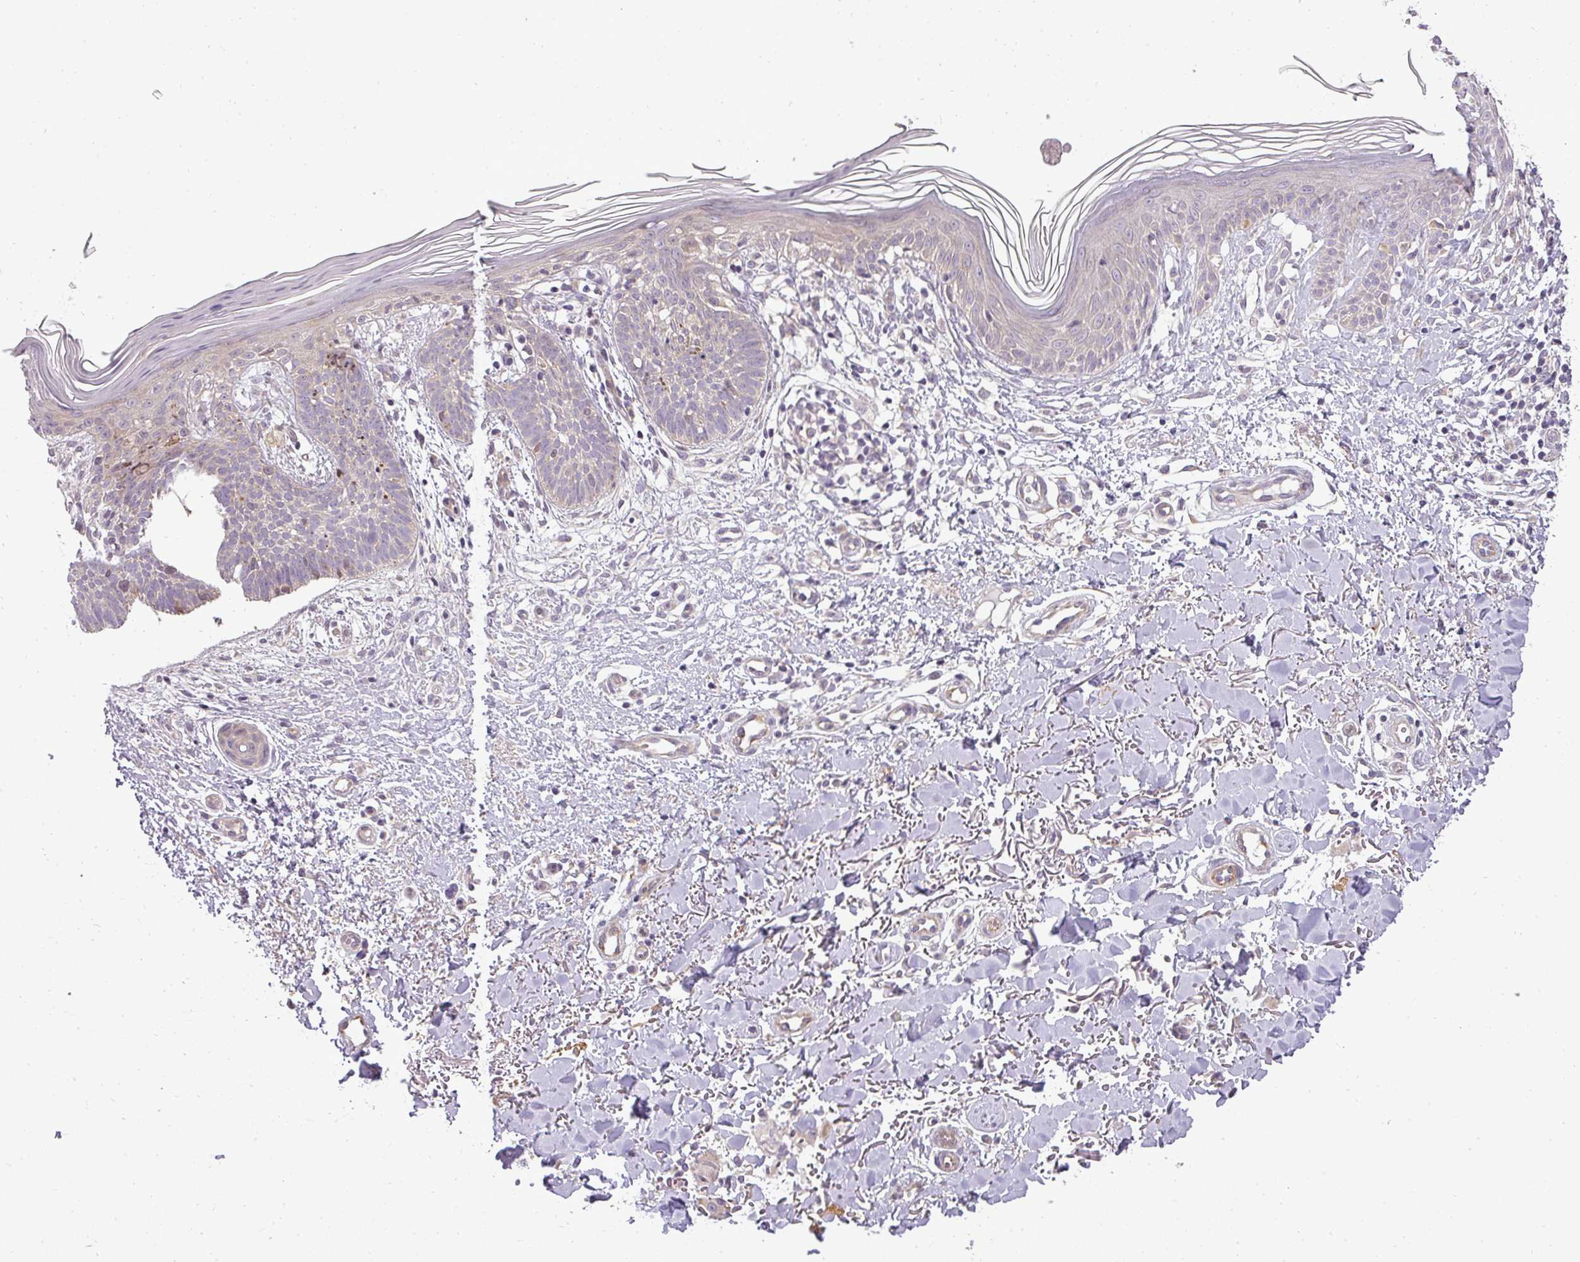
{"staining": {"intensity": "negative", "quantity": "none", "location": "none"}, "tissue": "skin cancer", "cell_type": "Tumor cells", "image_type": "cancer", "snomed": [{"axis": "morphology", "description": "Basal cell carcinoma"}, {"axis": "topography", "description": "Skin"}], "caption": "IHC photomicrograph of neoplastic tissue: skin basal cell carcinoma stained with DAB displays no significant protein positivity in tumor cells.", "gene": "ZDHHC1", "patient": {"sex": "male", "age": 78}}